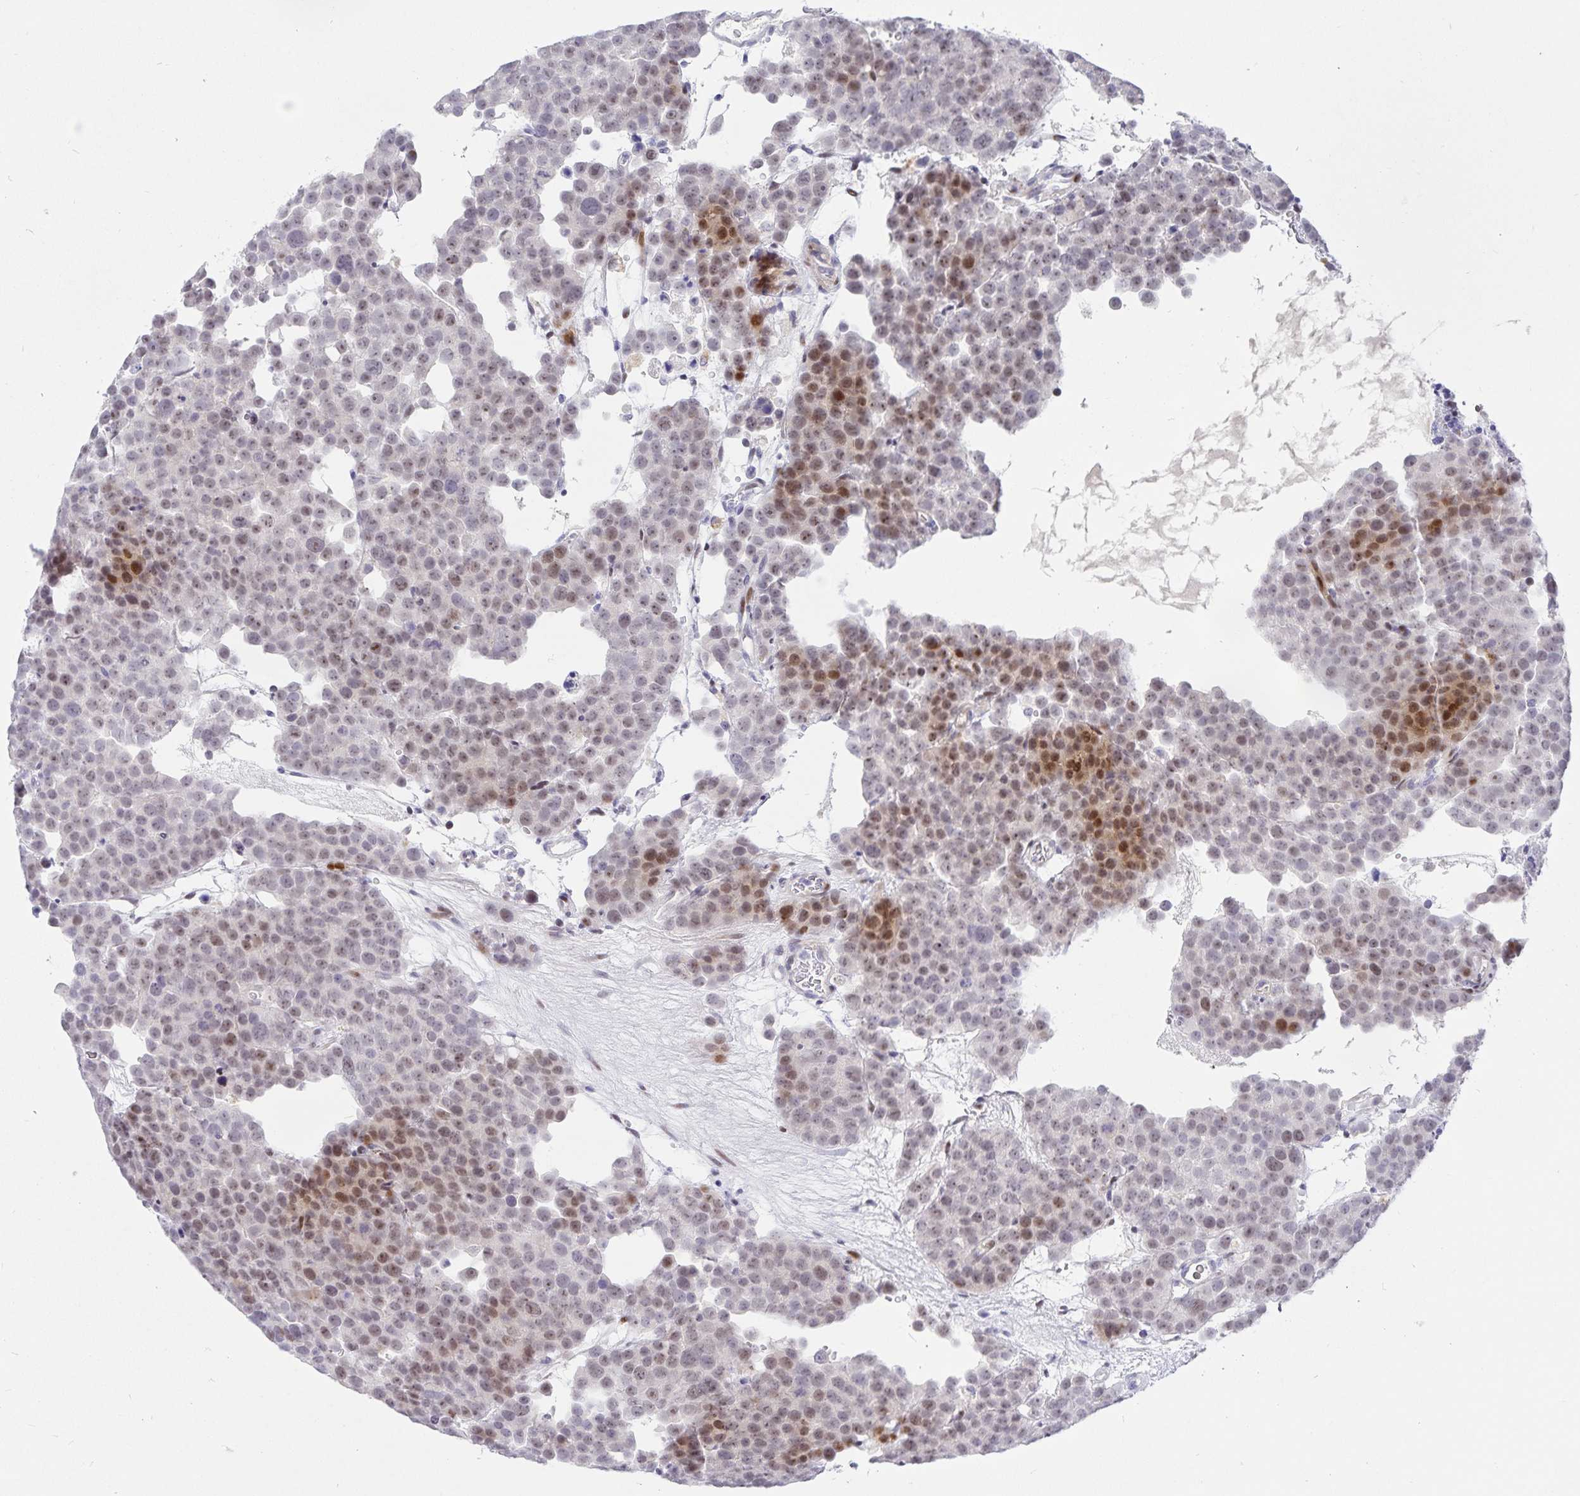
{"staining": {"intensity": "moderate", "quantity": "<25%", "location": "nuclear"}, "tissue": "testis cancer", "cell_type": "Tumor cells", "image_type": "cancer", "snomed": [{"axis": "morphology", "description": "Seminoma, NOS"}, {"axis": "topography", "description": "Testis"}], "caption": "Testis seminoma stained with DAB (3,3'-diaminobenzidine) immunohistochemistry (IHC) reveals low levels of moderate nuclear staining in approximately <25% of tumor cells. Immunohistochemistry stains the protein of interest in brown and the nuclei are stained blue.", "gene": "KBTBD13", "patient": {"sex": "male", "age": 71}}